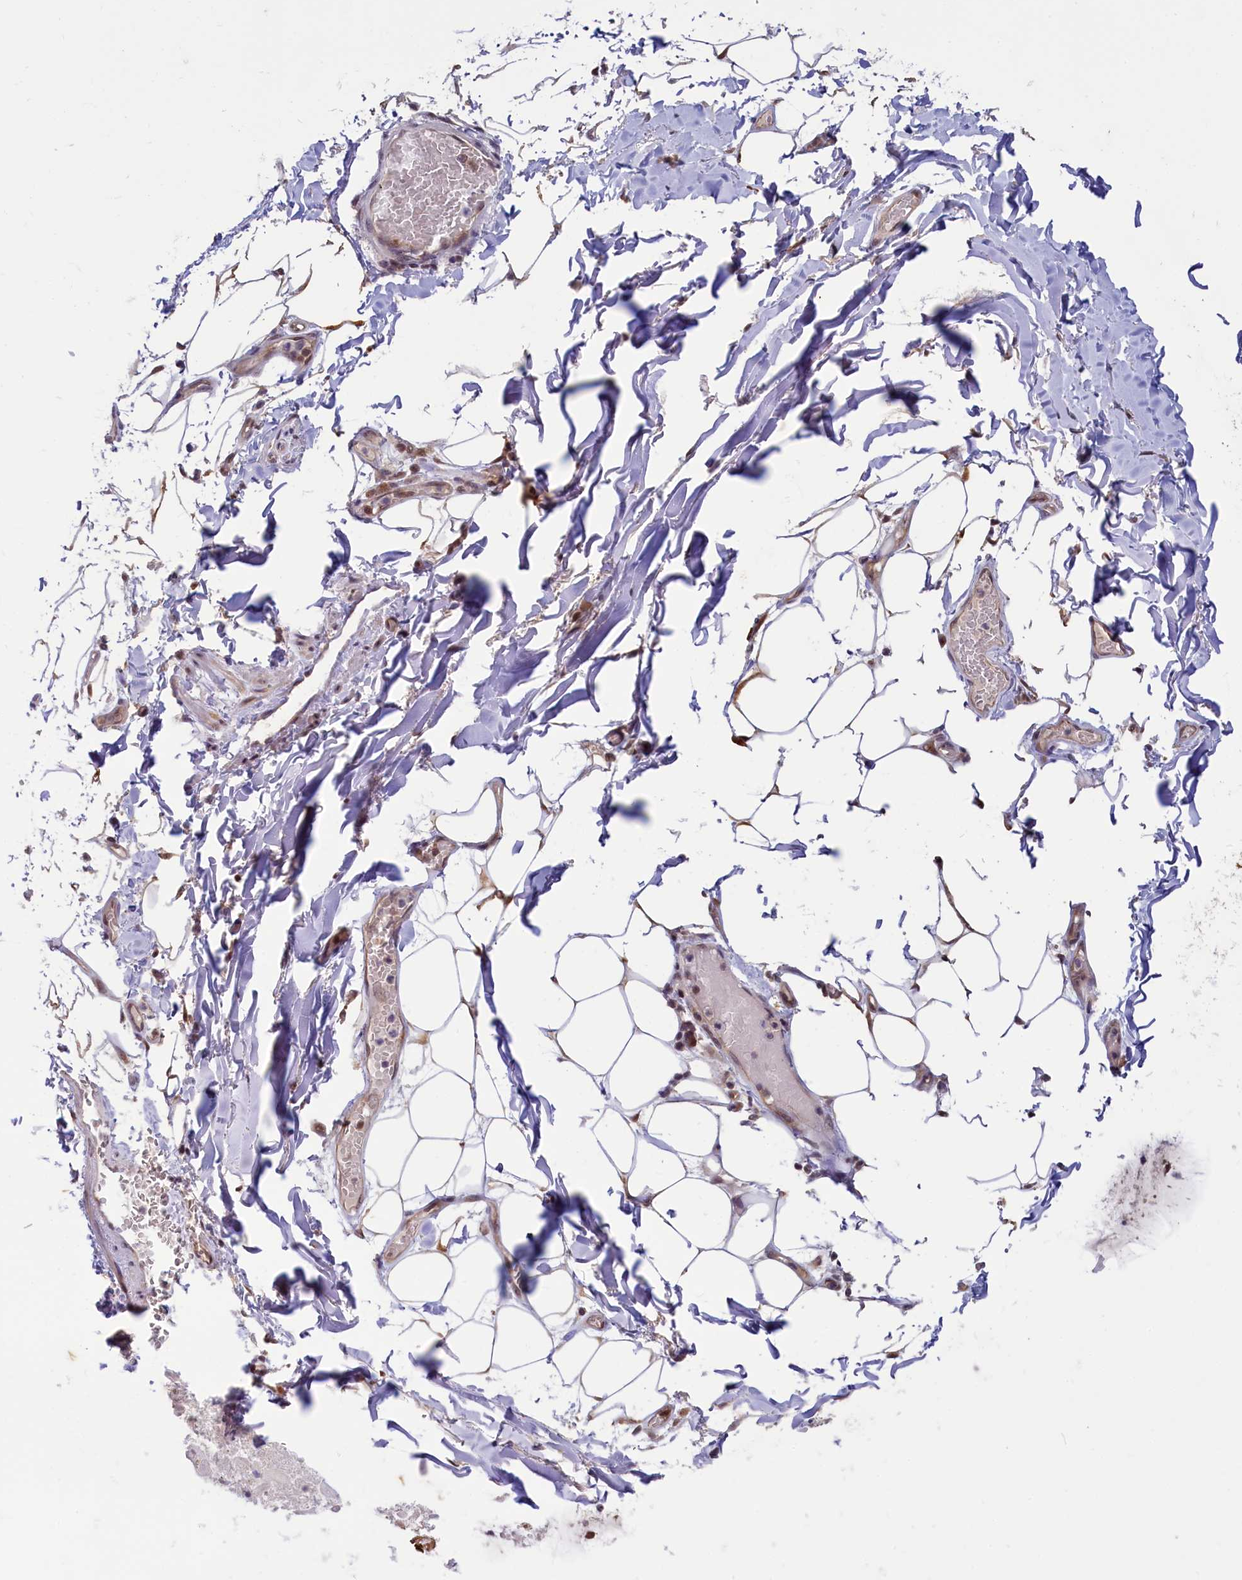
{"staining": {"intensity": "moderate", "quantity": "25%-75%", "location": "cytoplasmic/membranous,nuclear"}, "tissue": "adipose tissue", "cell_type": "Adipocytes", "image_type": "normal", "snomed": [{"axis": "morphology", "description": "Normal tissue, NOS"}, {"axis": "topography", "description": "Lymph node"}, {"axis": "topography", "description": "Cartilage tissue"}, {"axis": "topography", "description": "Bronchus"}], "caption": "Immunohistochemistry (IHC) of benign adipose tissue displays medium levels of moderate cytoplasmic/membranous,nuclear positivity in about 25%-75% of adipocytes. (Stains: DAB (3,3'-diaminobenzidine) in brown, nuclei in blue, Microscopy: brightfield microscopy at high magnification).", "gene": "SLC7A6OS", "patient": {"sex": "male", "age": 63}}